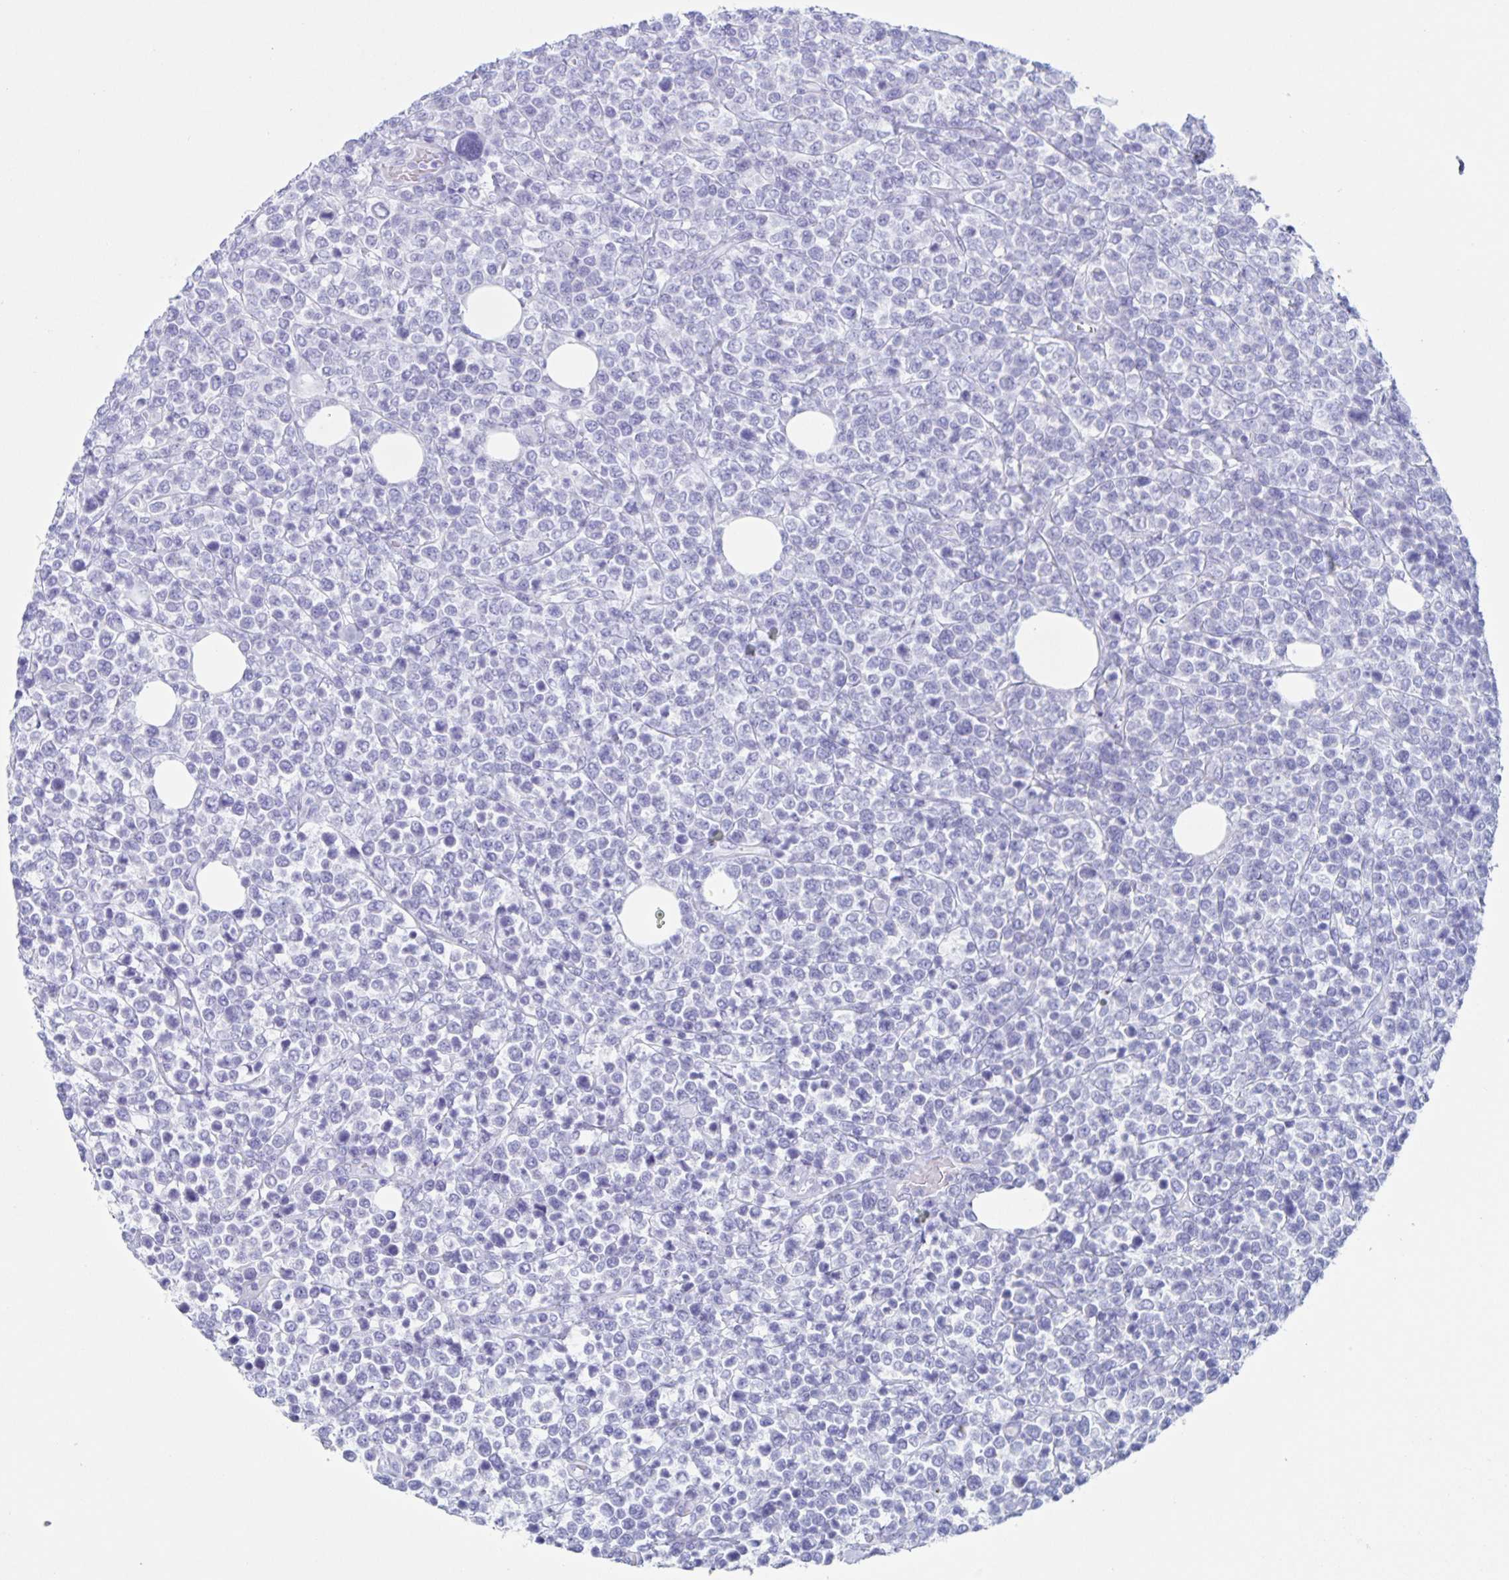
{"staining": {"intensity": "negative", "quantity": "none", "location": "none"}, "tissue": "lymphoma", "cell_type": "Tumor cells", "image_type": "cancer", "snomed": [{"axis": "morphology", "description": "Malignant lymphoma, non-Hodgkin's type, High grade"}, {"axis": "topography", "description": "Soft tissue"}], "caption": "A photomicrograph of lymphoma stained for a protein reveals no brown staining in tumor cells.", "gene": "C12orf56", "patient": {"sex": "female", "age": 56}}